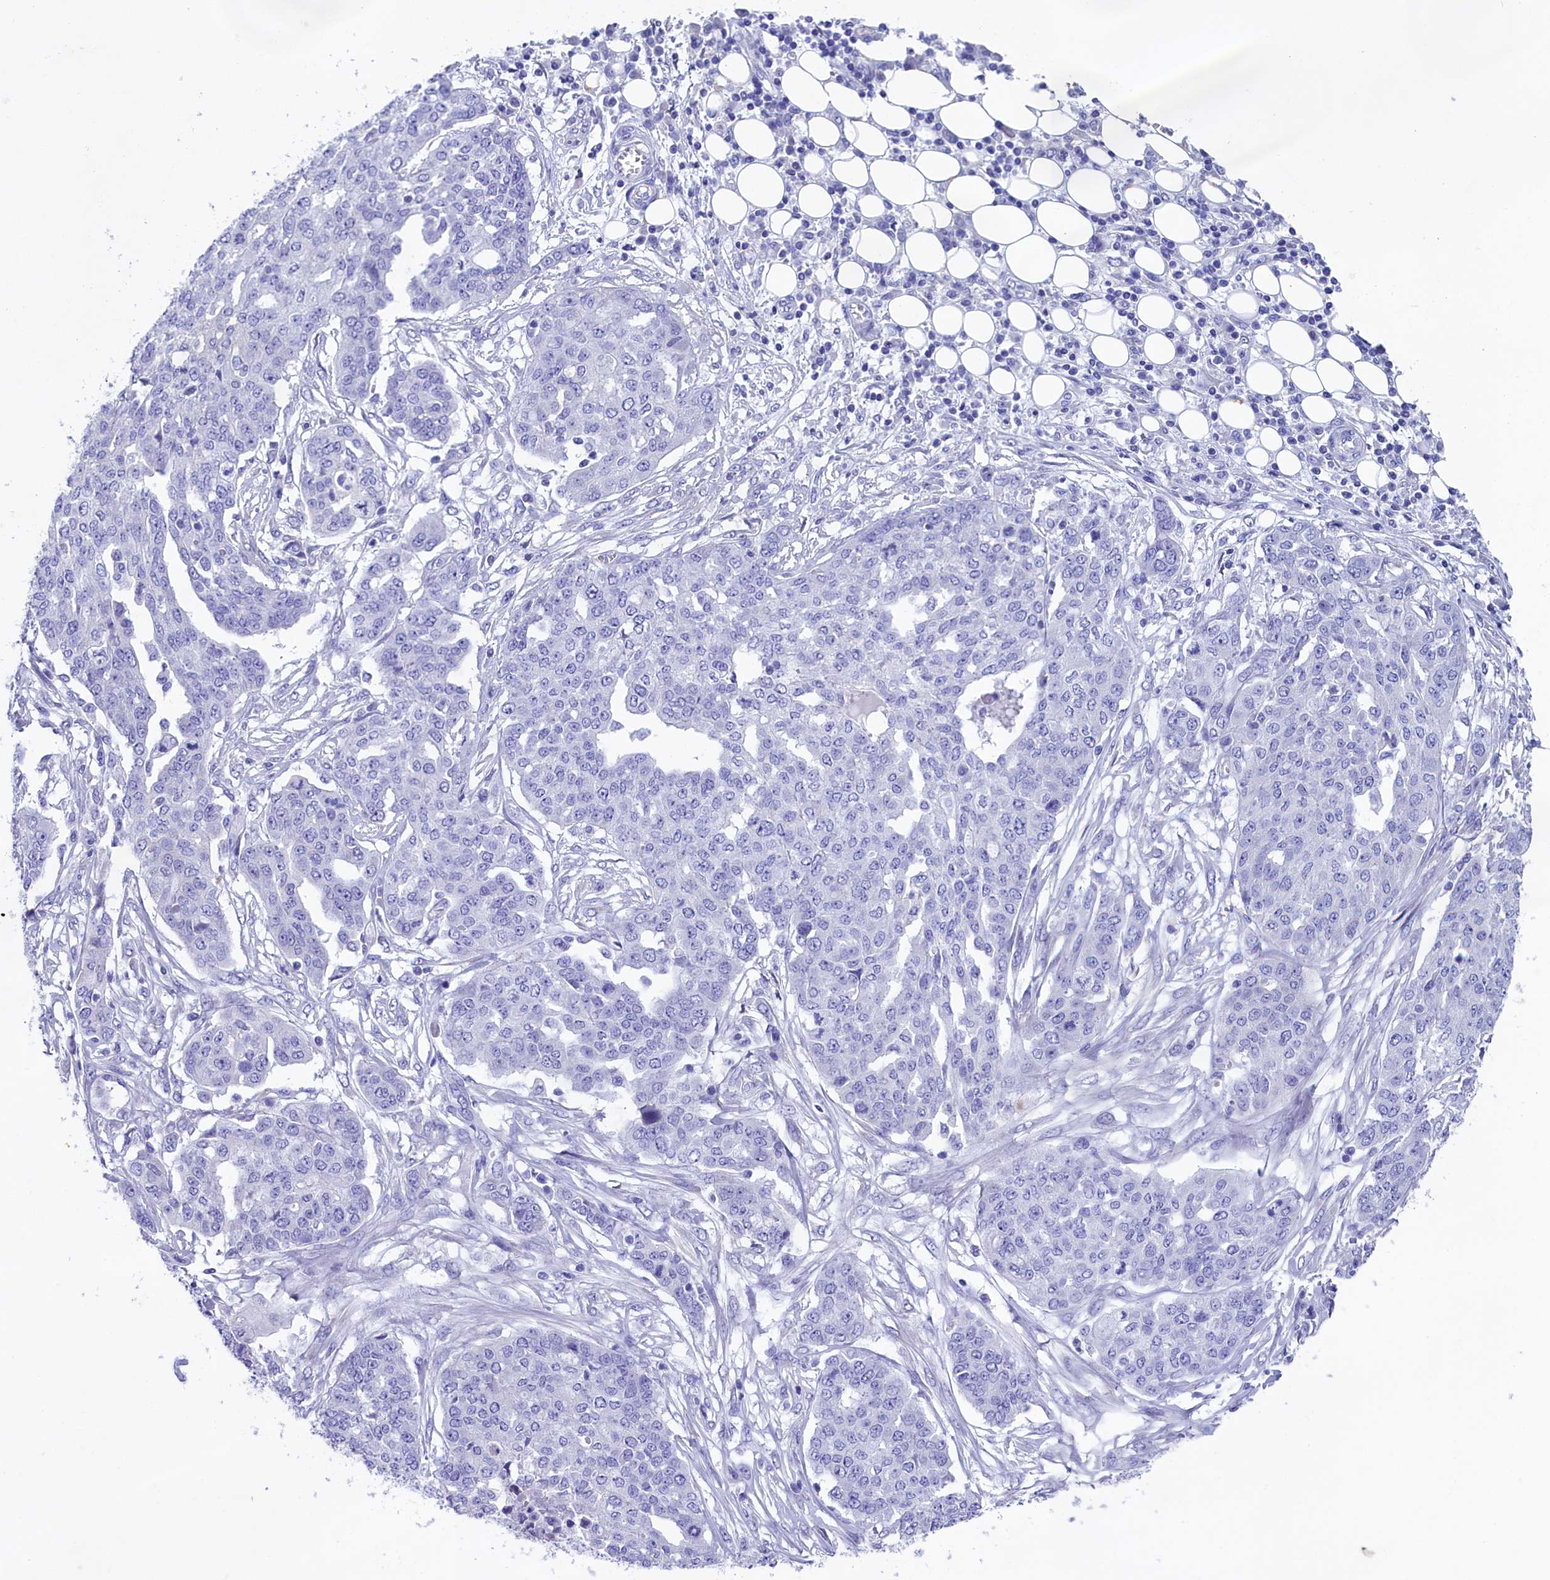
{"staining": {"intensity": "negative", "quantity": "none", "location": "none"}, "tissue": "ovarian cancer", "cell_type": "Tumor cells", "image_type": "cancer", "snomed": [{"axis": "morphology", "description": "Cystadenocarcinoma, serous, NOS"}, {"axis": "topography", "description": "Soft tissue"}, {"axis": "topography", "description": "Ovary"}], "caption": "This is an immunohistochemistry (IHC) photomicrograph of human serous cystadenocarcinoma (ovarian). There is no expression in tumor cells.", "gene": "PRDM12", "patient": {"sex": "female", "age": 57}}